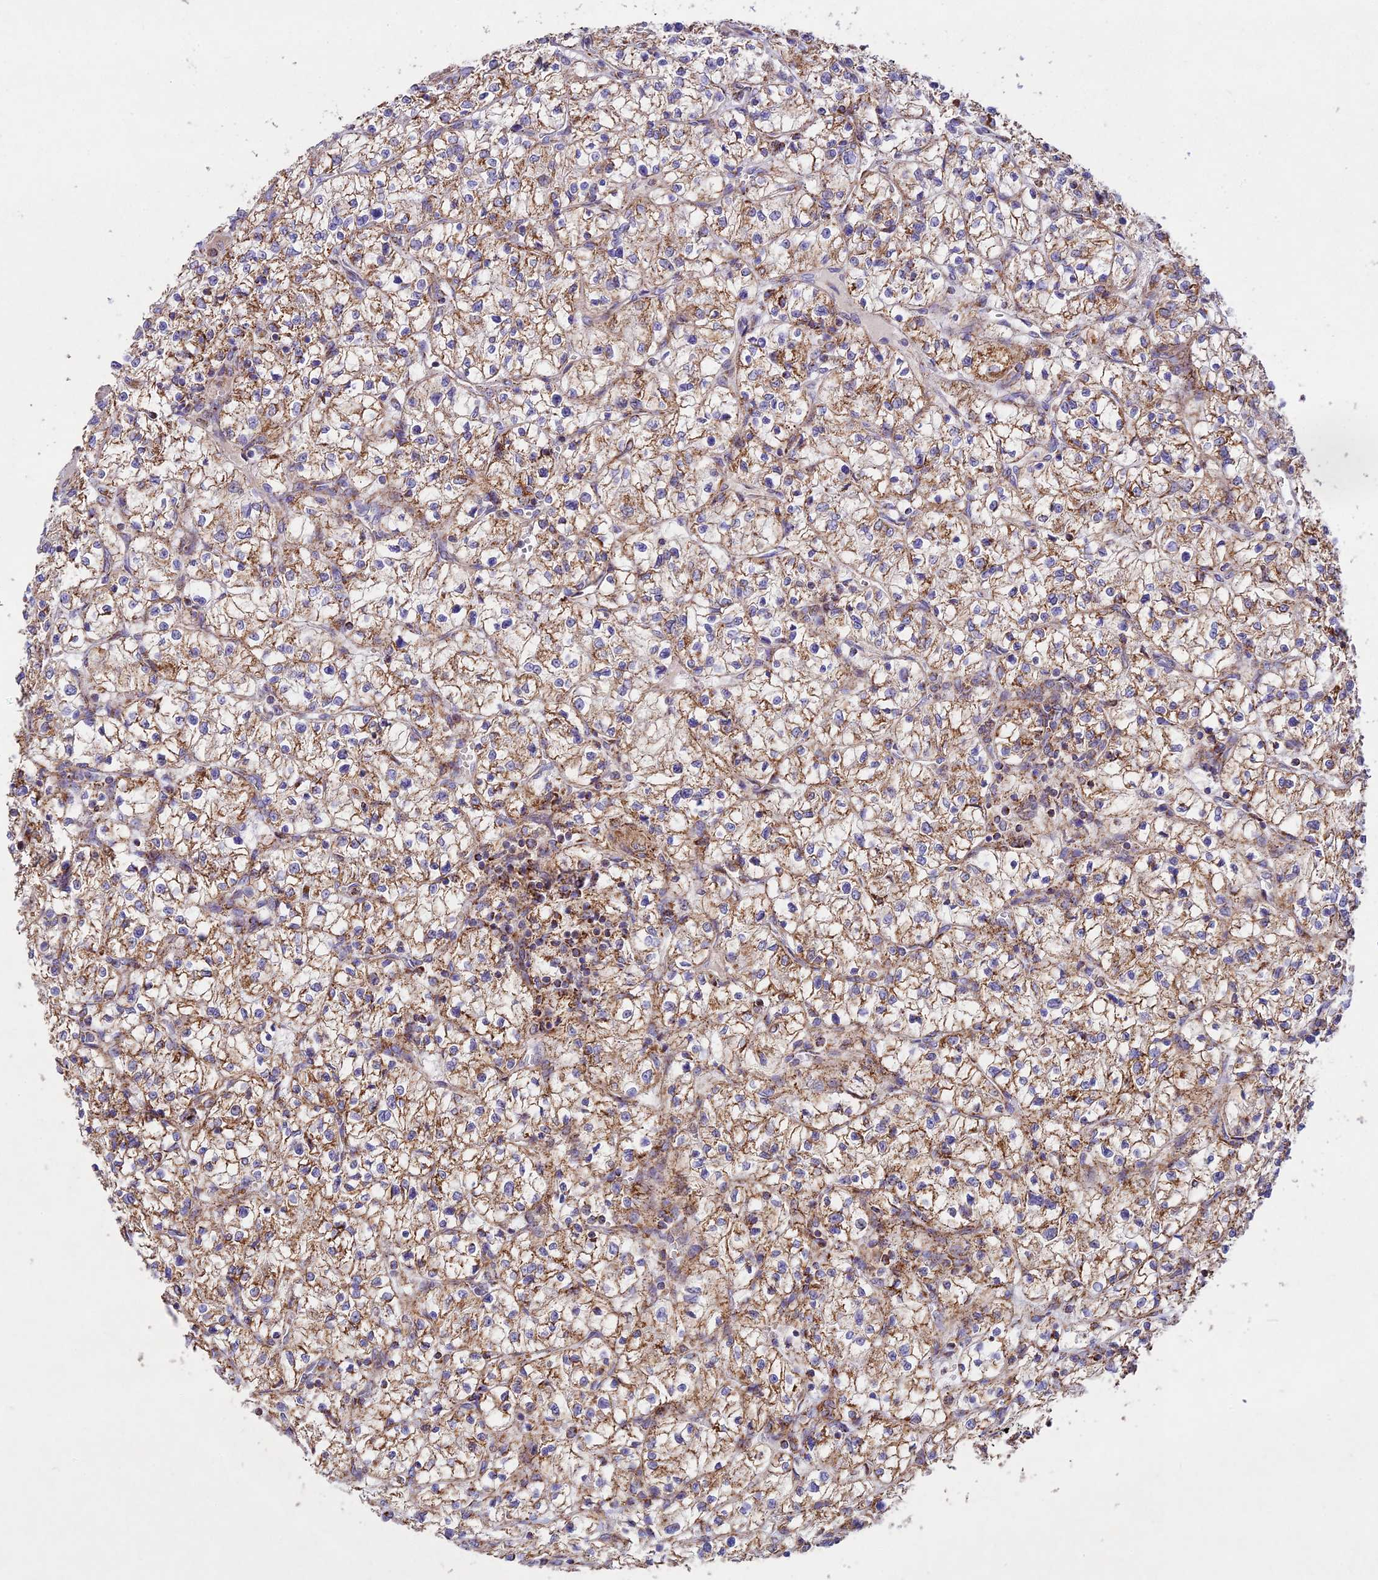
{"staining": {"intensity": "moderate", "quantity": ">75%", "location": "cytoplasmic/membranous"}, "tissue": "renal cancer", "cell_type": "Tumor cells", "image_type": "cancer", "snomed": [{"axis": "morphology", "description": "Adenocarcinoma, NOS"}, {"axis": "topography", "description": "Kidney"}], "caption": "Brown immunohistochemical staining in renal cancer displays moderate cytoplasmic/membranous staining in about >75% of tumor cells. (DAB IHC, brown staining for protein, blue staining for nuclei).", "gene": "KHDC3L", "patient": {"sex": "female", "age": 64}}